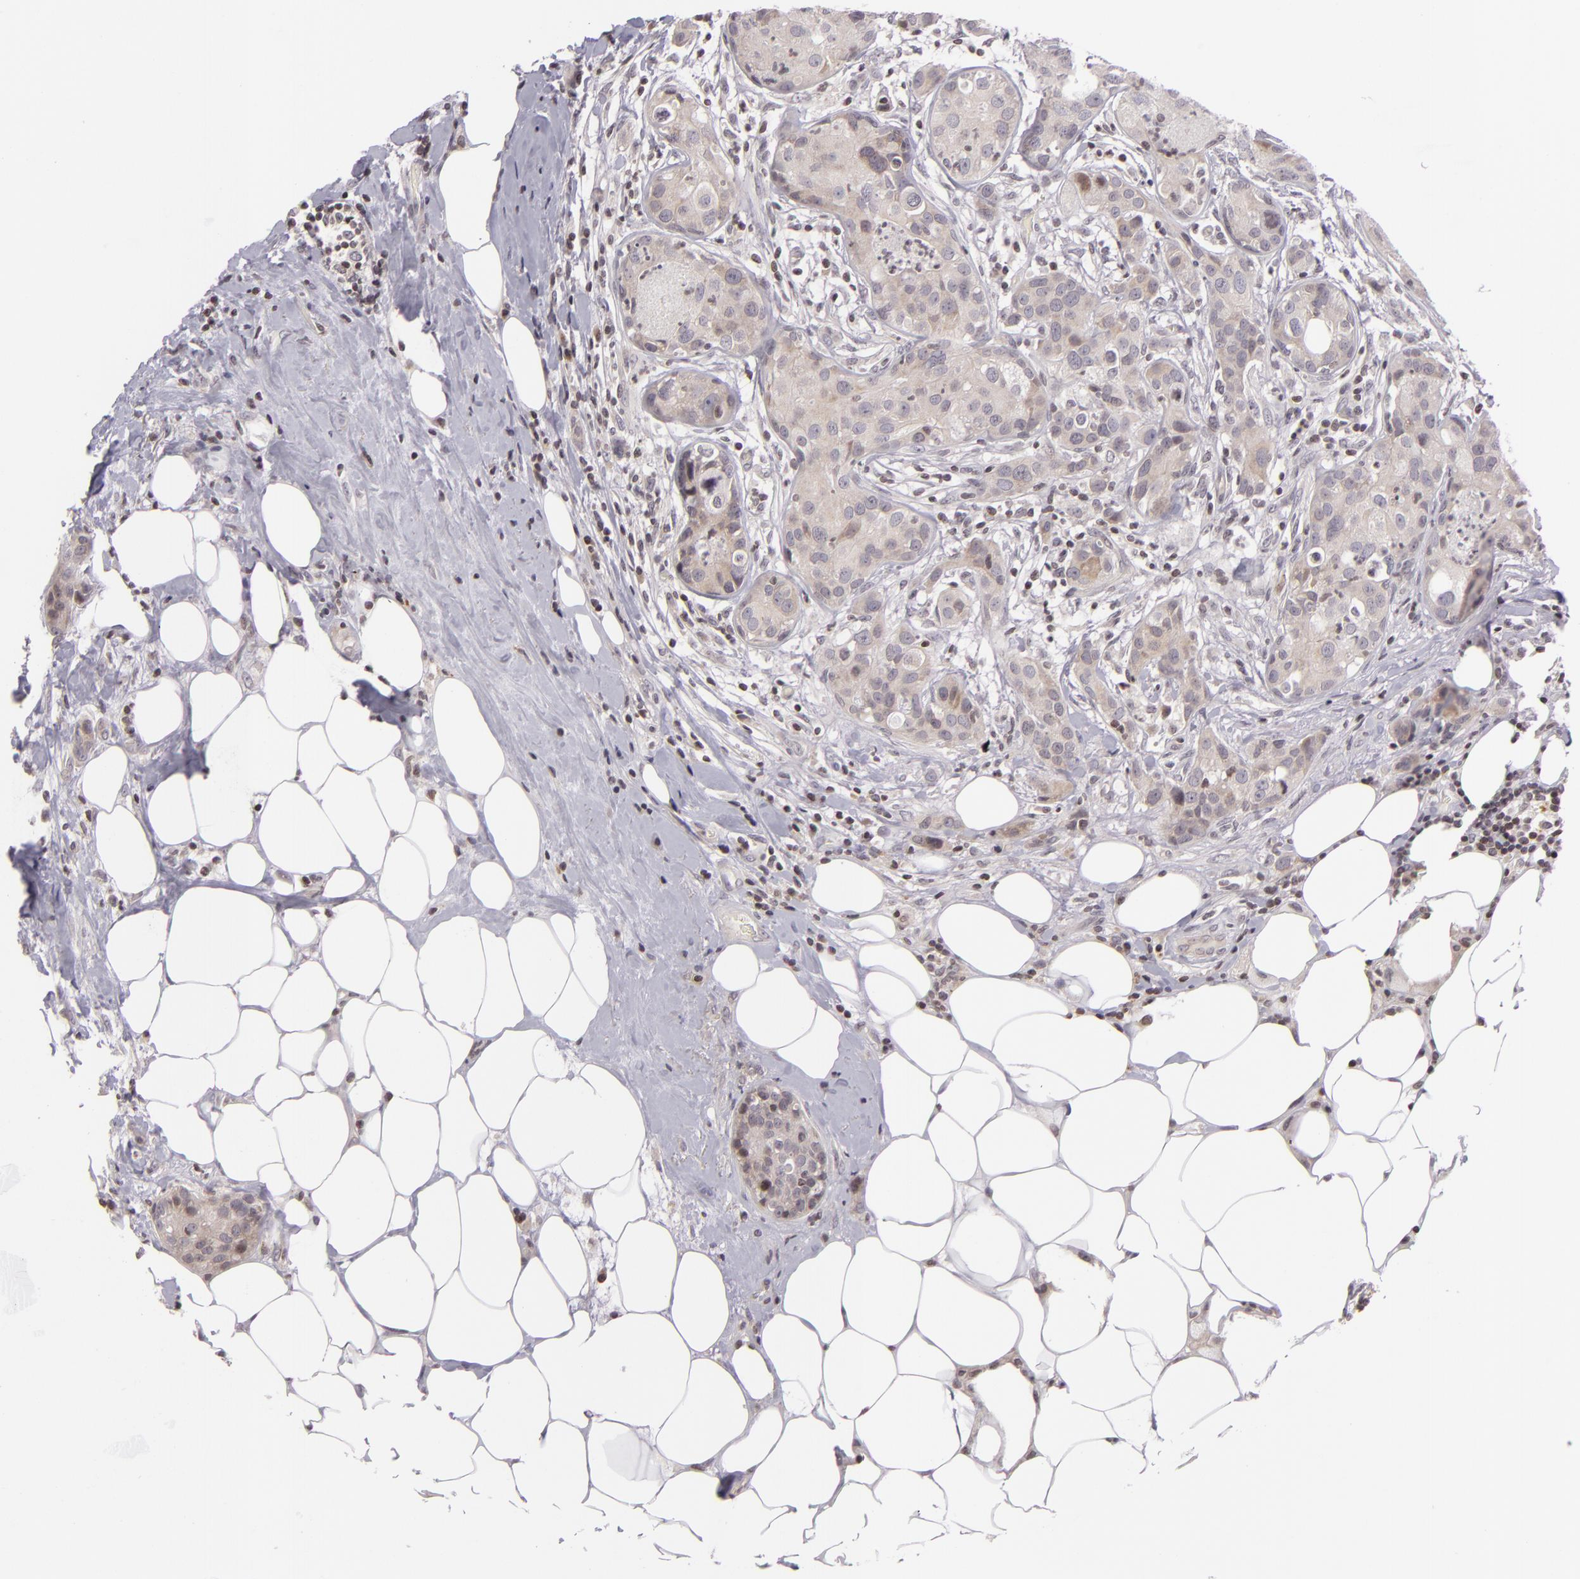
{"staining": {"intensity": "negative", "quantity": "none", "location": "none"}, "tissue": "breast cancer", "cell_type": "Tumor cells", "image_type": "cancer", "snomed": [{"axis": "morphology", "description": "Duct carcinoma"}, {"axis": "topography", "description": "Breast"}], "caption": "Tumor cells show no significant expression in breast cancer.", "gene": "AKAP6", "patient": {"sex": "female", "age": 45}}